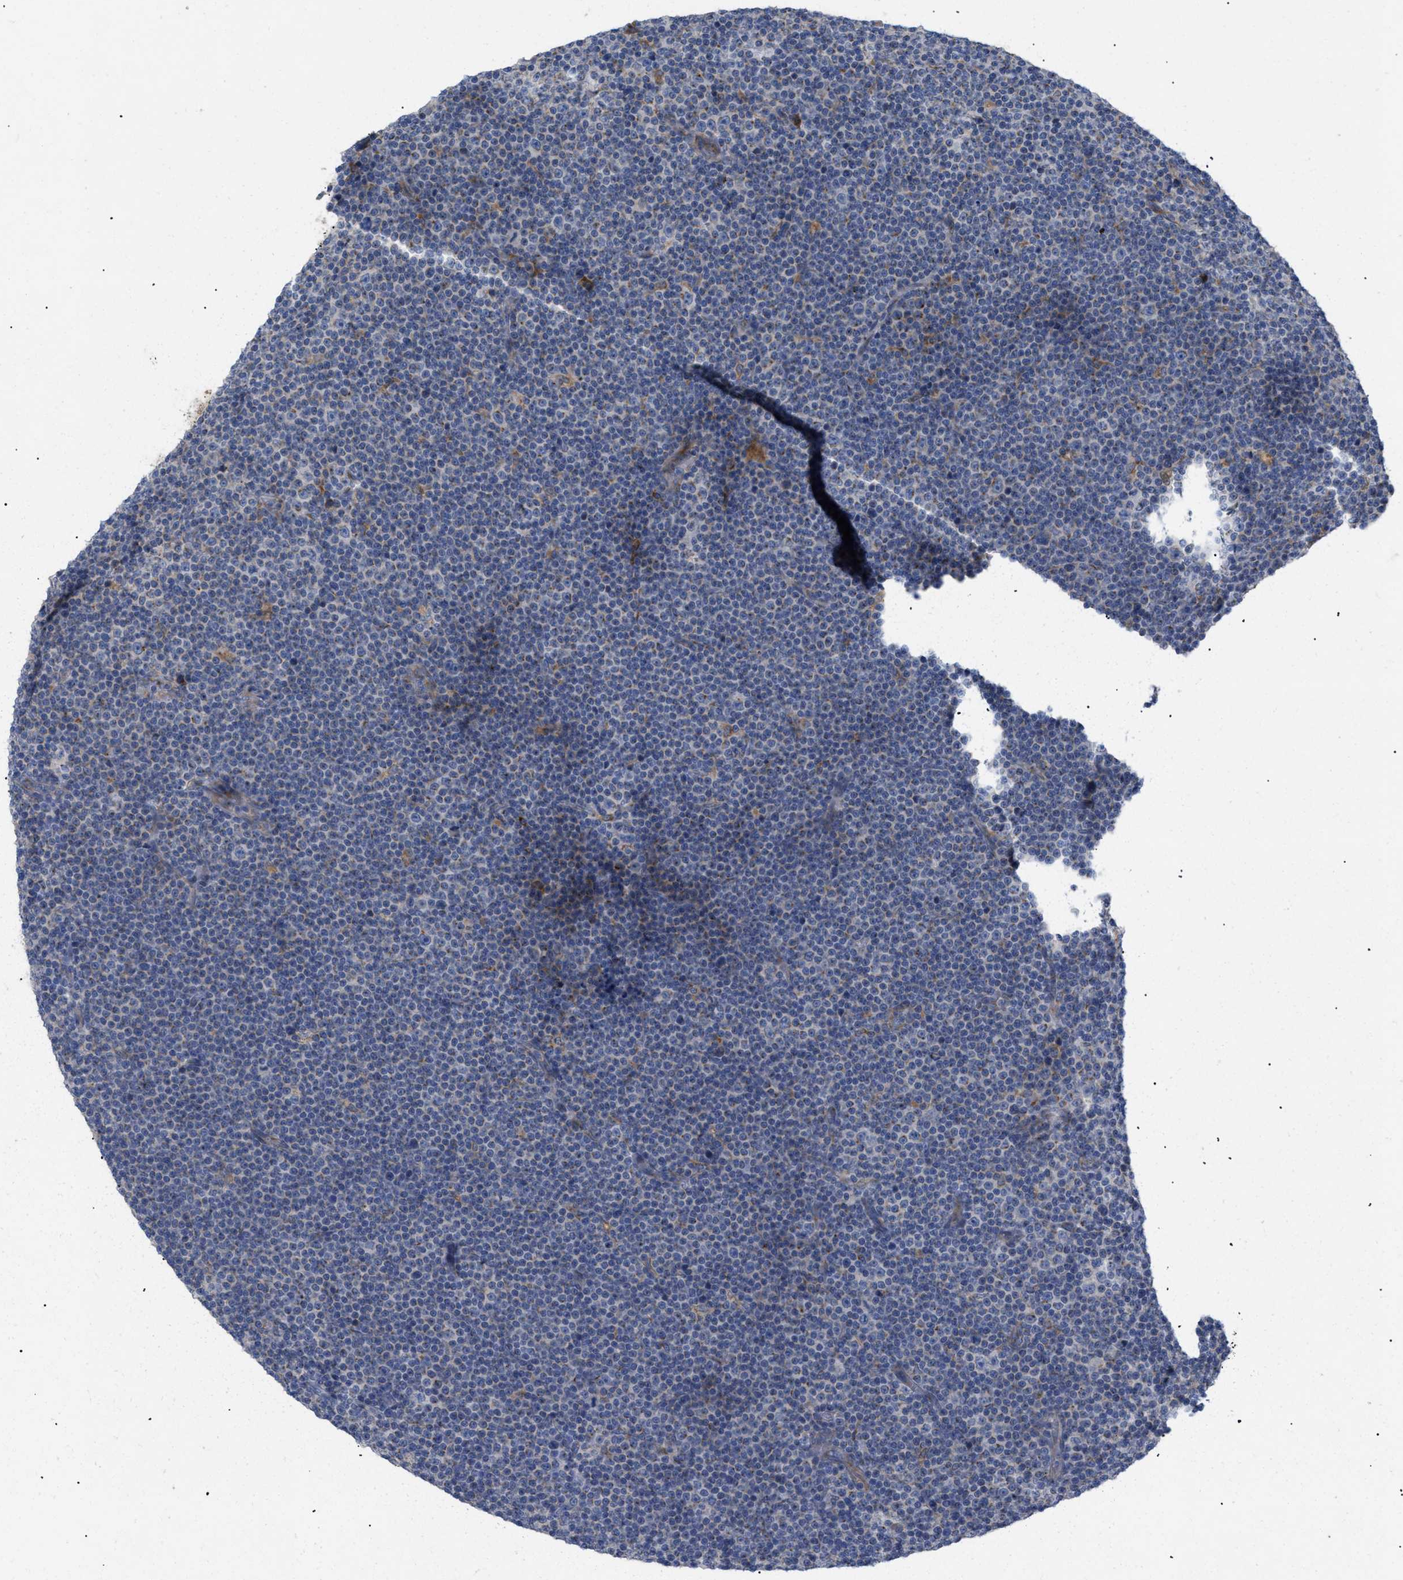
{"staining": {"intensity": "negative", "quantity": "none", "location": "none"}, "tissue": "lymphoma", "cell_type": "Tumor cells", "image_type": "cancer", "snomed": [{"axis": "morphology", "description": "Malignant lymphoma, non-Hodgkin's type, Low grade"}, {"axis": "topography", "description": "Lymph node"}], "caption": "DAB immunohistochemical staining of human malignant lymphoma, non-Hodgkin's type (low-grade) exhibits no significant expression in tumor cells.", "gene": "SLC50A1", "patient": {"sex": "female", "age": 67}}